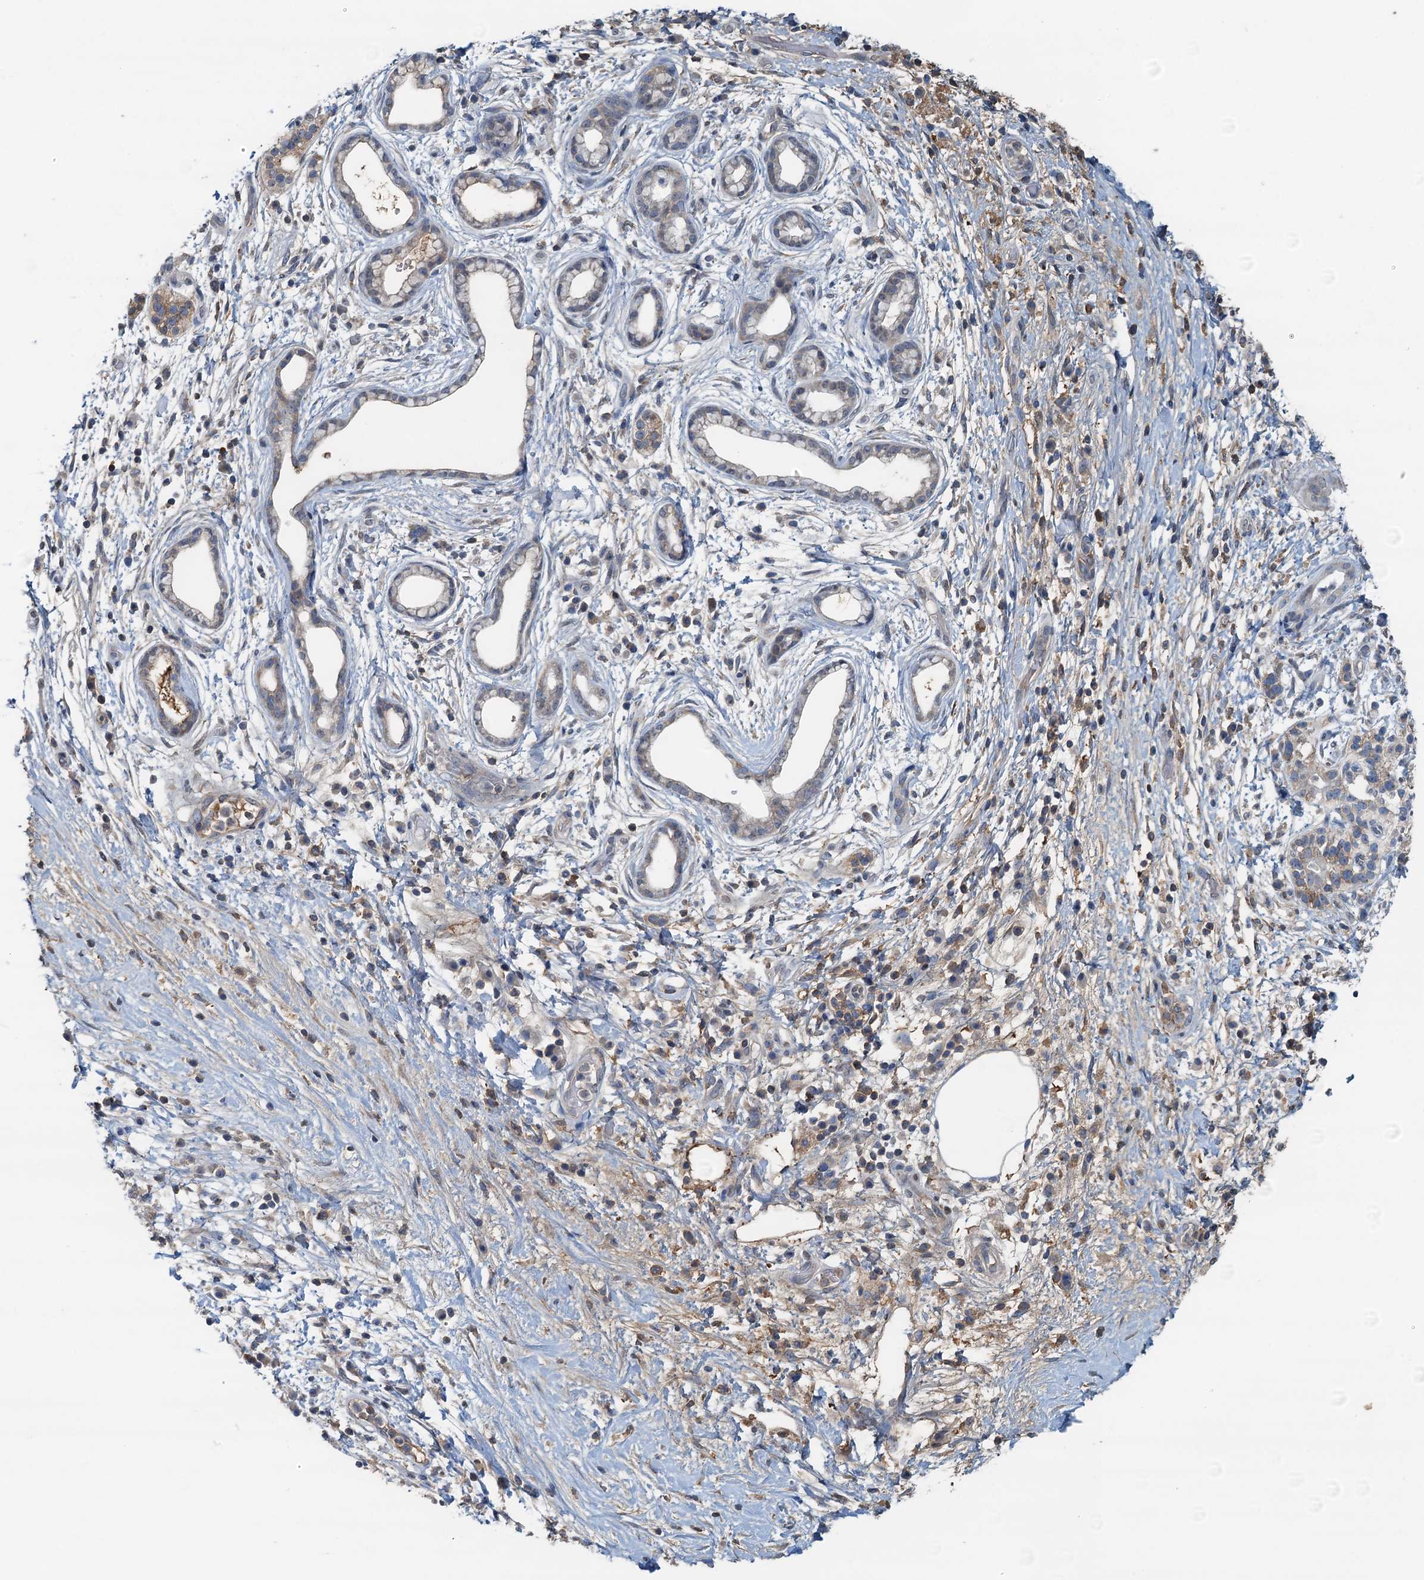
{"staining": {"intensity": "negative", "quantity": "none", "location": "none"}, "tissue": "pancreatic cancer", "cell_type": "Tumor cells", "image_type": "cancer", "snomed": [{"axis": "morphology", "description": "Adenocarcinoma, NOS"}, {"axis": "topography", "description": "Pancreas"}], "caption": "Immunohistochemistry (IHC) image of neoplastic tissue: adenocarcinoma (pancreatic) stained with DAB demonstrates no significant protein positivity in tumor cells. The staining was performed using DAB (3,3'-diaminobenzidine) to visualize the protein expression in brown, while the nuclei were stained in blue with hematoxylin (Magnification: 20x).", "gene": "LSM14B", "patient": {"sex": "female", "age": 73}}